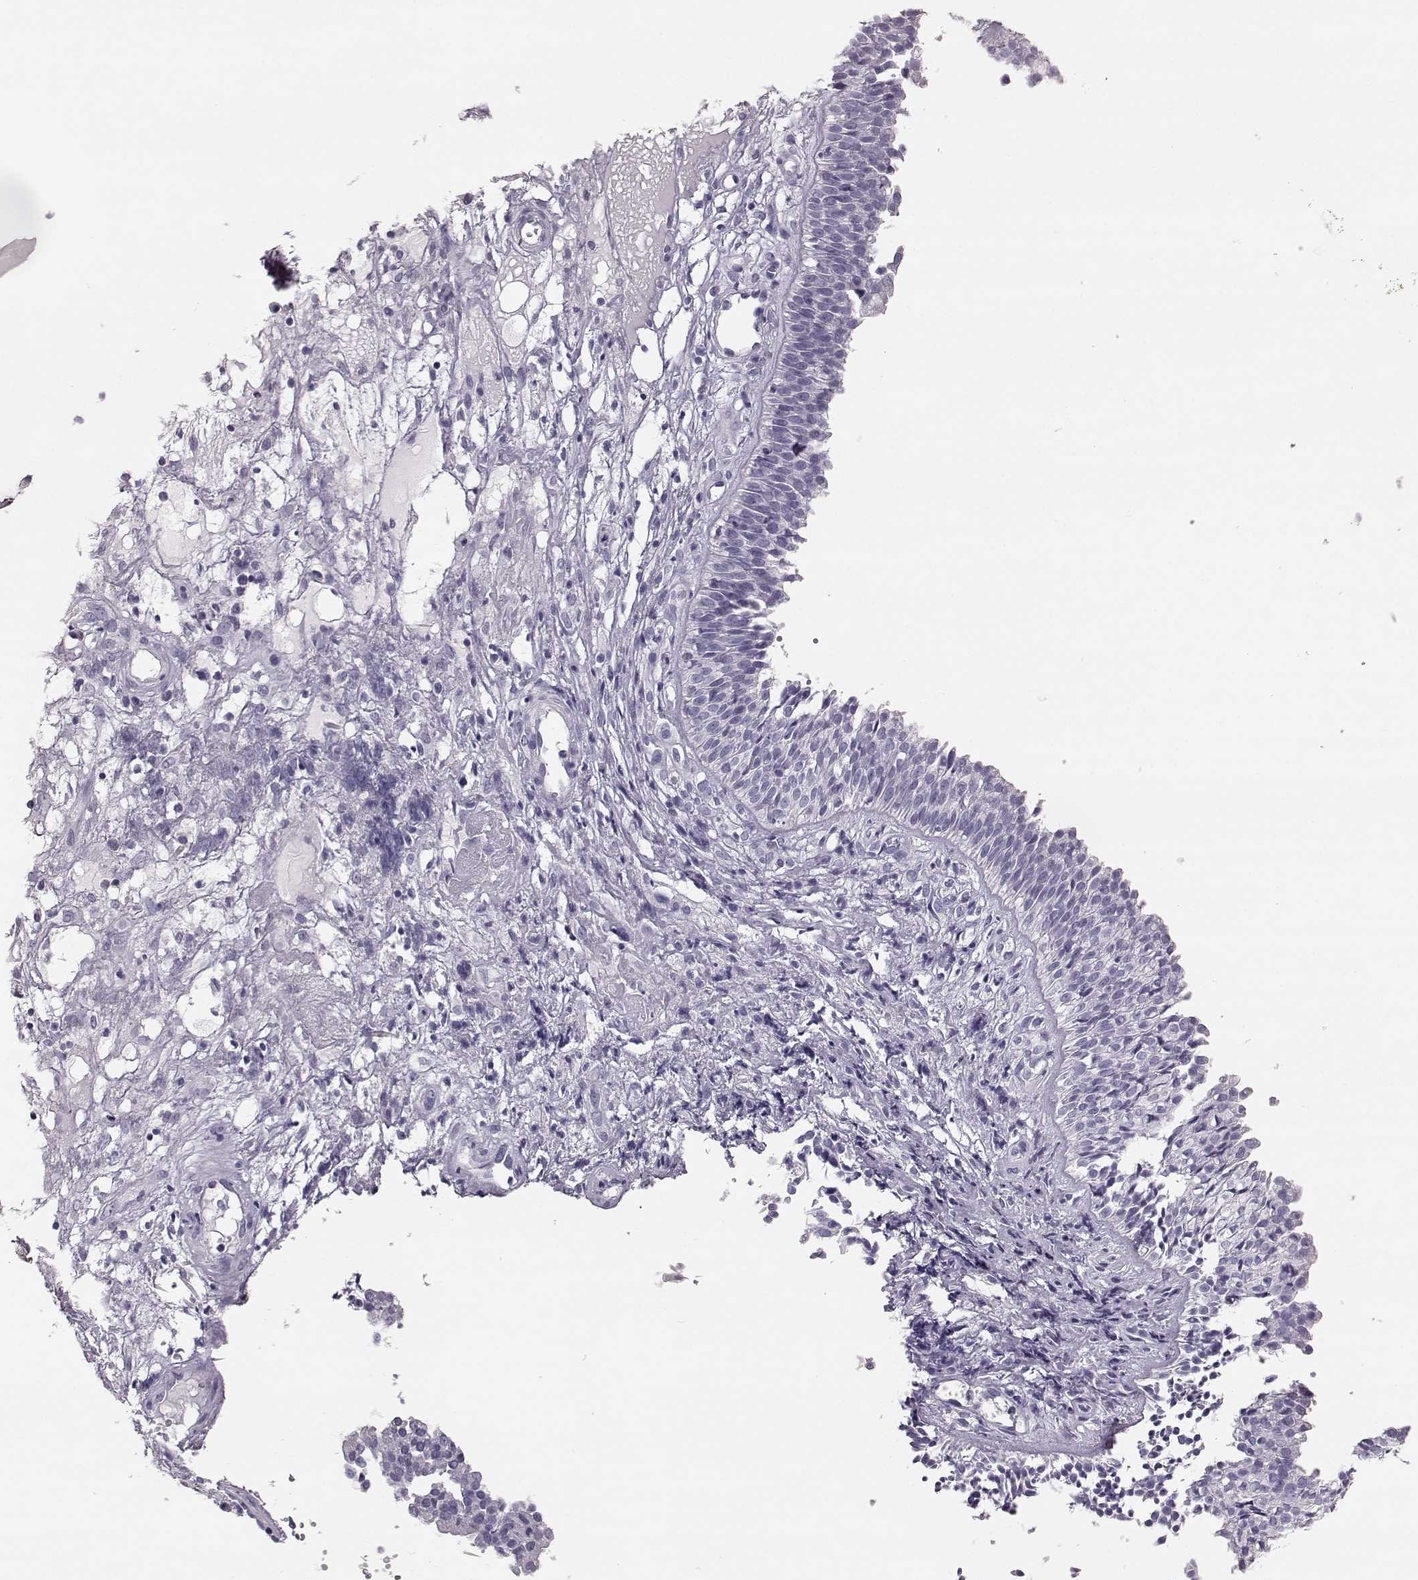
{"staining": {"intensity": "negative", "quantity": "none", "location": "none"}, "tissue": "nasopharynx", "cell_type": "Respiratory epithelial cells", "image_type": "normal", "snomed": [{"axis": "morphology", "description": "Normal tissue, NOS"}, {"axis": "topography", "description": "Nasopharynx"}], "caption": "A histopathology image of nasopharynx stained for a protein shows no brown staining in respiratory epithelial cells. (DAB (3,3'-diaminobenzidine) immunohistochemistry with hematoxylin counter stain).", "gene": "BFSP2", "patient": {"sex": "male", "age": 31}}